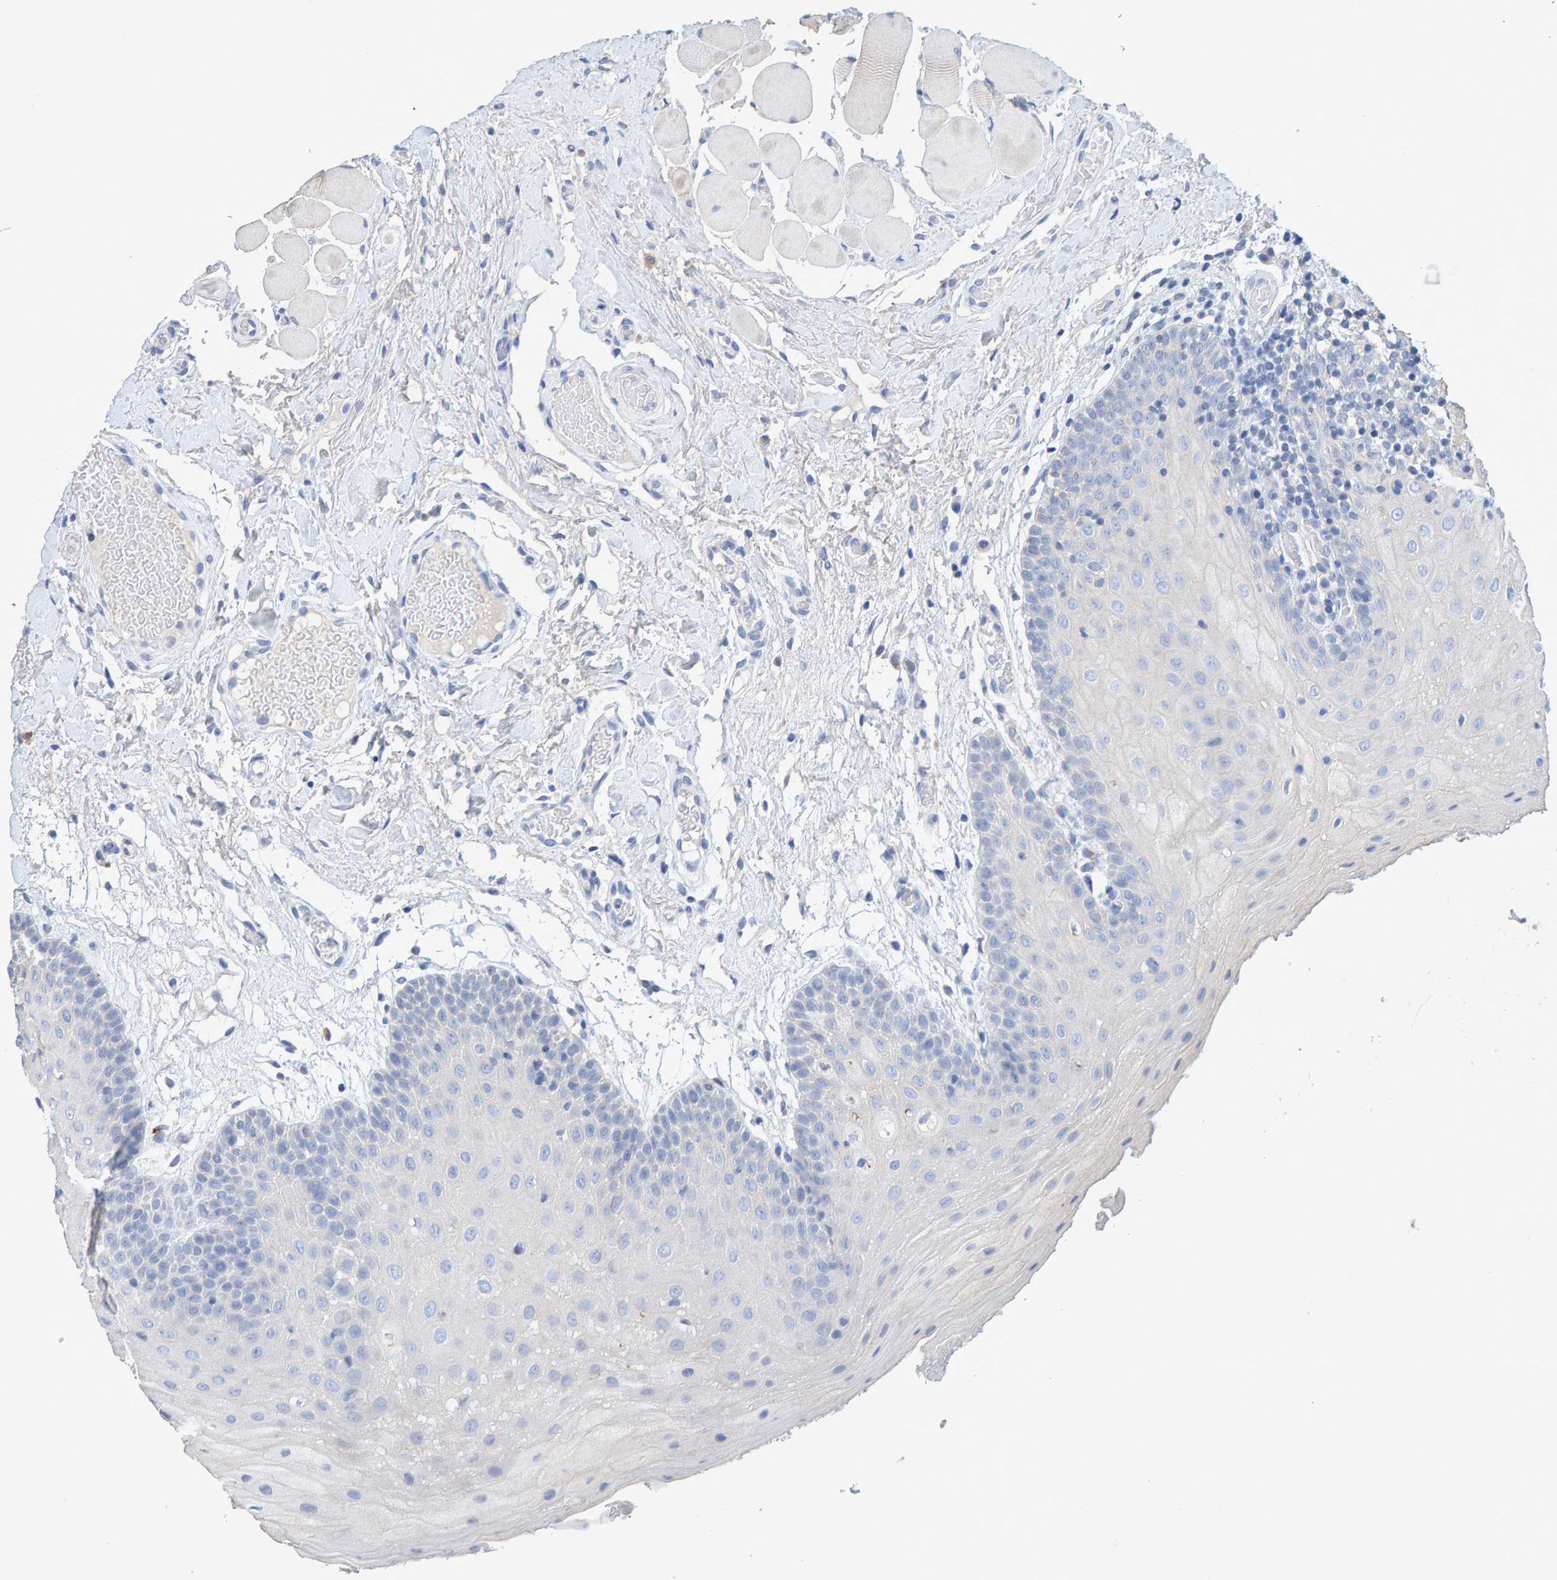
{"staining": {"intensity": "negative", "quantity": "none", "location": "none"}, "tissue": "oral mucosa", "cell_type": "Squamous epithelial cells", "image_type": "normal", "snomed": [{"axis": "morphology", "description": "Normal tissue, NOS"}, {"axis": "morphology", "description": "Squamous cell carcinoma, NOS"}, {"axis": "topography", "description": "Oral tissue"}, {"axis": "topography", "description": "Head-Neck"}], "caption": "Immunohistochemistry of unremarkable human oral mucosa reveals no positivity in squamous epithelial cells. The staining was performed using DAB (3,3'-diaminobenzidine) to visualize the protein expression in brown, while the nuclei were stained in blue with hematoxylin (Magnification: 20x).", "gene": "CTH", "patient": {"sex": "male", "age": 71}}